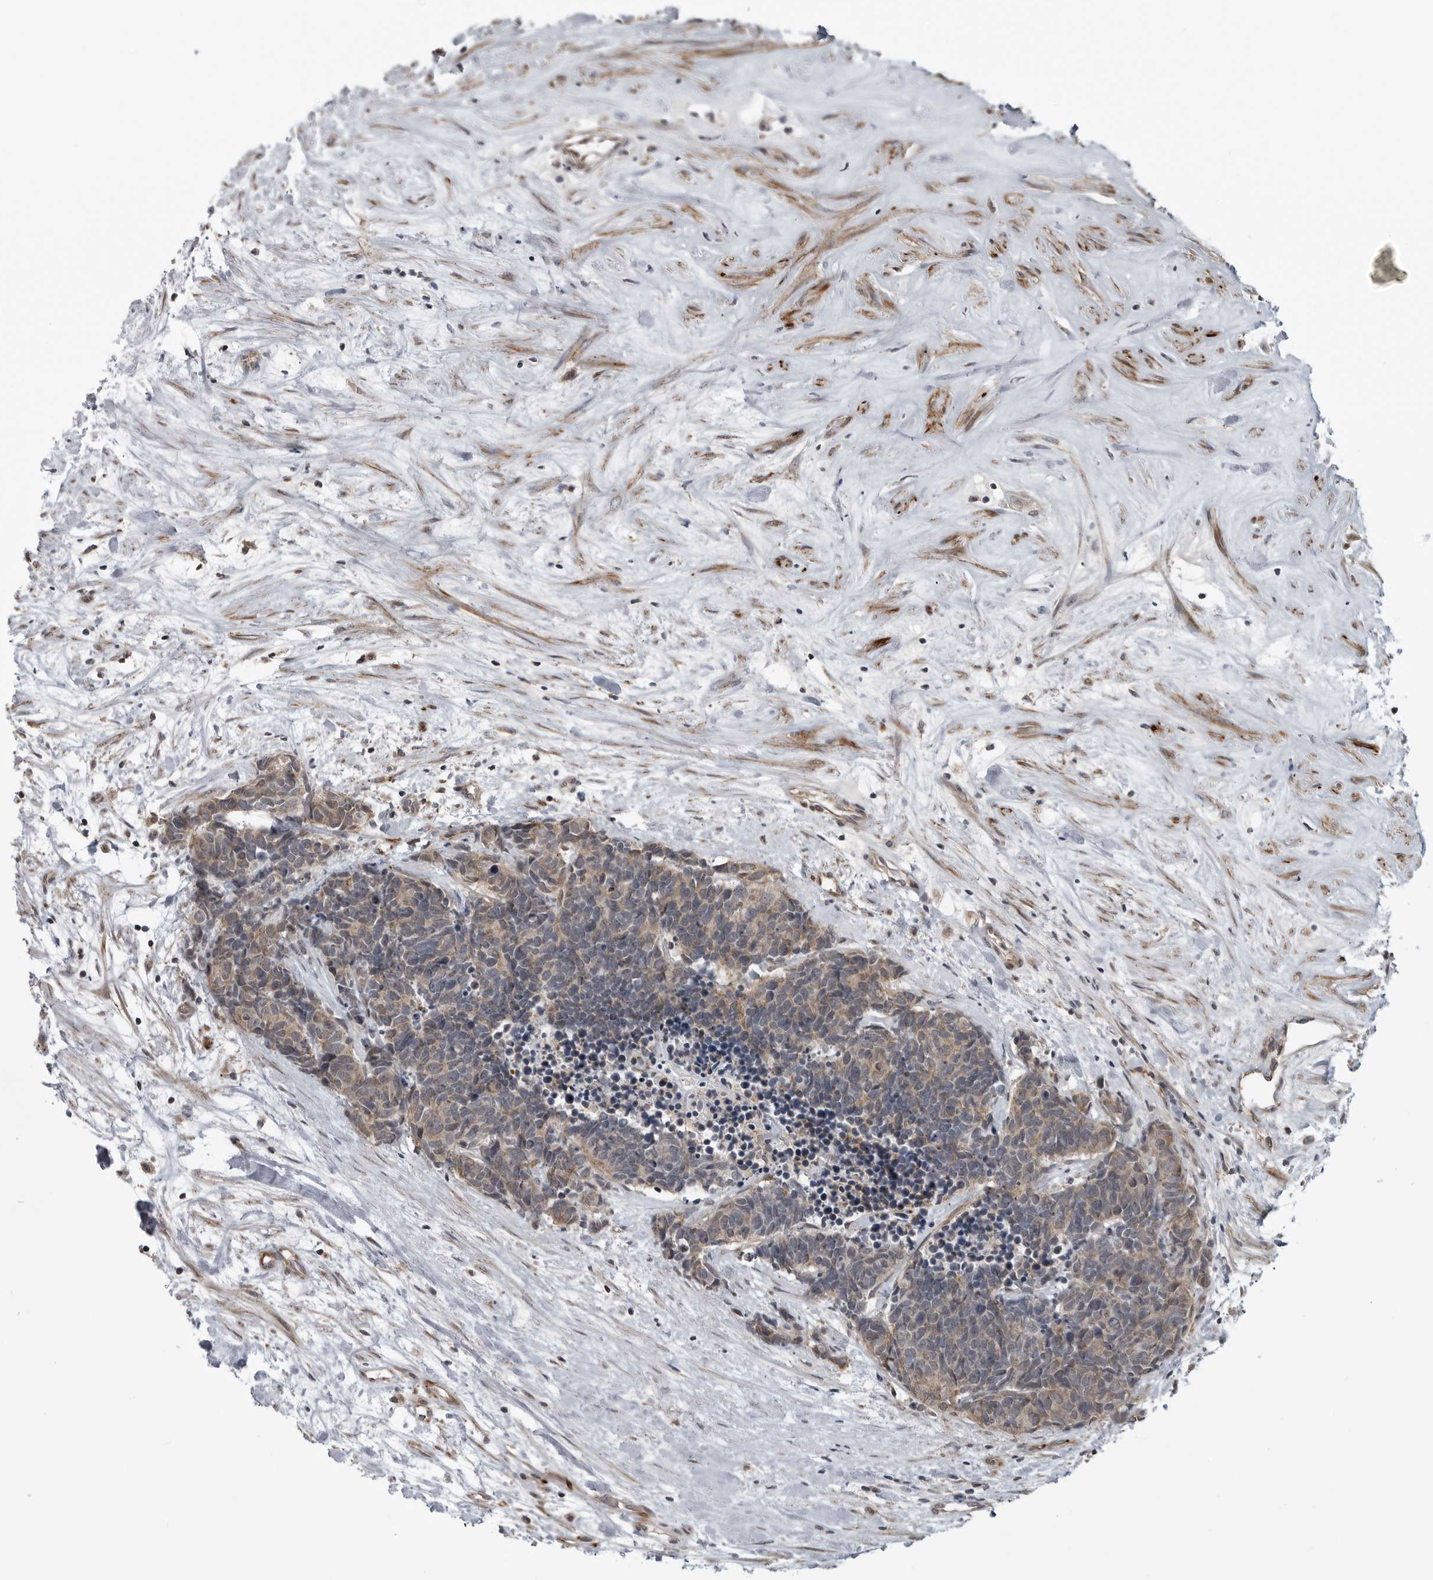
{"staining": {"intensity": "weak", "quantity": ">75%", "location": "cytoplasmic/membranous"}, "tissue": "carcinoid", "cell_type": "Tumor cells", "image_type": "cancer", "snomed": [{"axis": "morphology", "description": "Carcinoma, NOS"}, {"axis": "morphology", "description": "Carcinoid, malignant, NOS"}, {"axis": "topography", "description": "Urinary bladder"}], "caption": "DAB (3,3'-diaminobenzidine) immunohistochemical staining of carcinoid exhibits weak cytoplasmic/membranous protein expression in about >75% of tumor cells. (DAB IHC, brown staining for protein, blue staining for nuclei).", "gene": "FAAP100", "patient": {"sex": "male", "age": 57}}